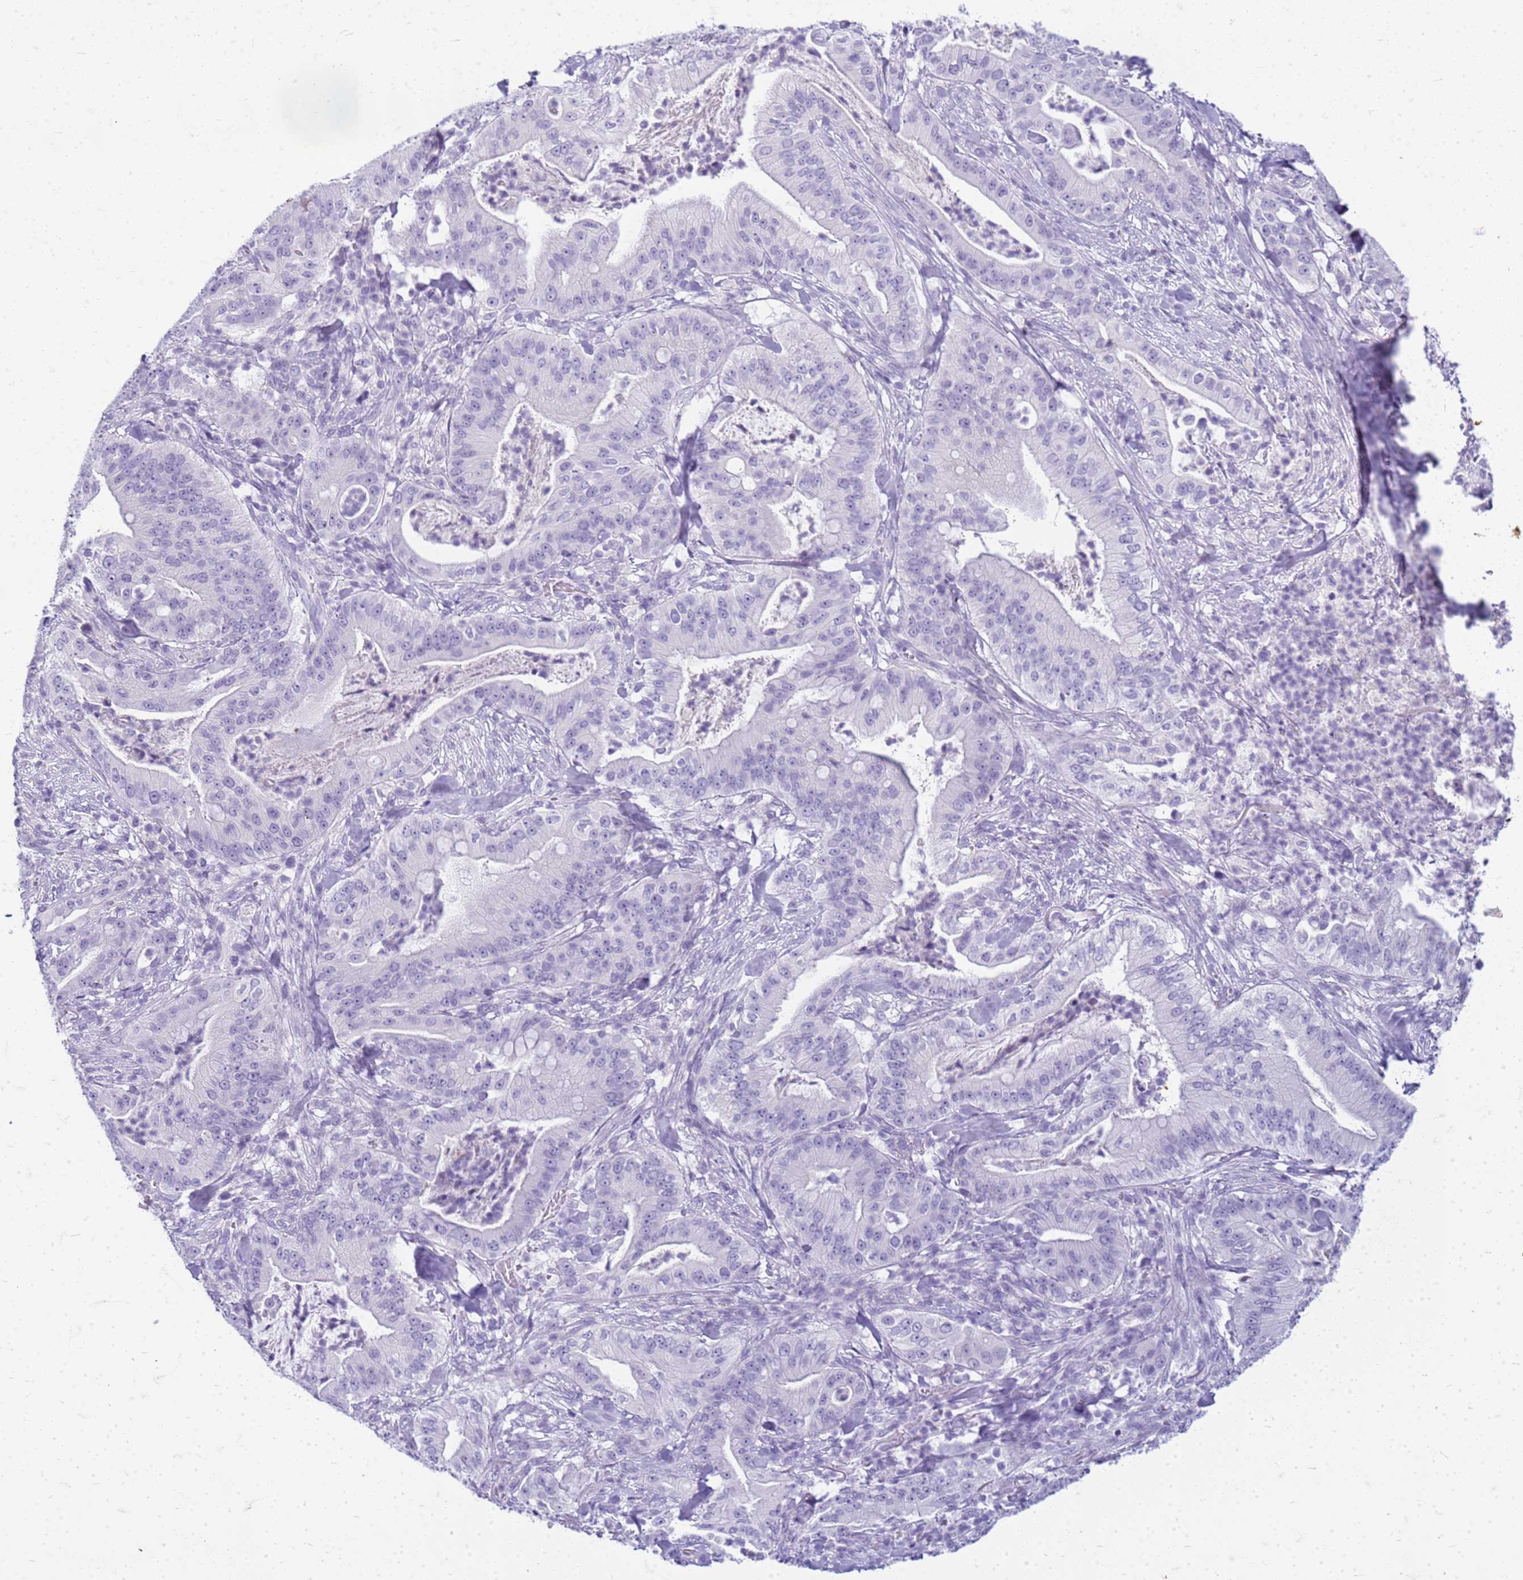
{"staining": {"intensity": "negative", "quantity": "none", "location": "none"}, "tissue": "pancreatic cancer", "cell_type": "Tumor cells", "image_type": "cancer", "snomed": [{"axis": "morphology", "description": "Adenocarcinoma, NOS"}, {"axis": "topography", "description": "Pancreas"}], "caption": "Protein analysis of pancreatic cancer (adenocarcinoma) displays no significant expression in tumor cells. (IHC, brightfield microscopy, high magnification).", "gene": "CFAP100", "patient": {"sex": "male", "age": 71}}